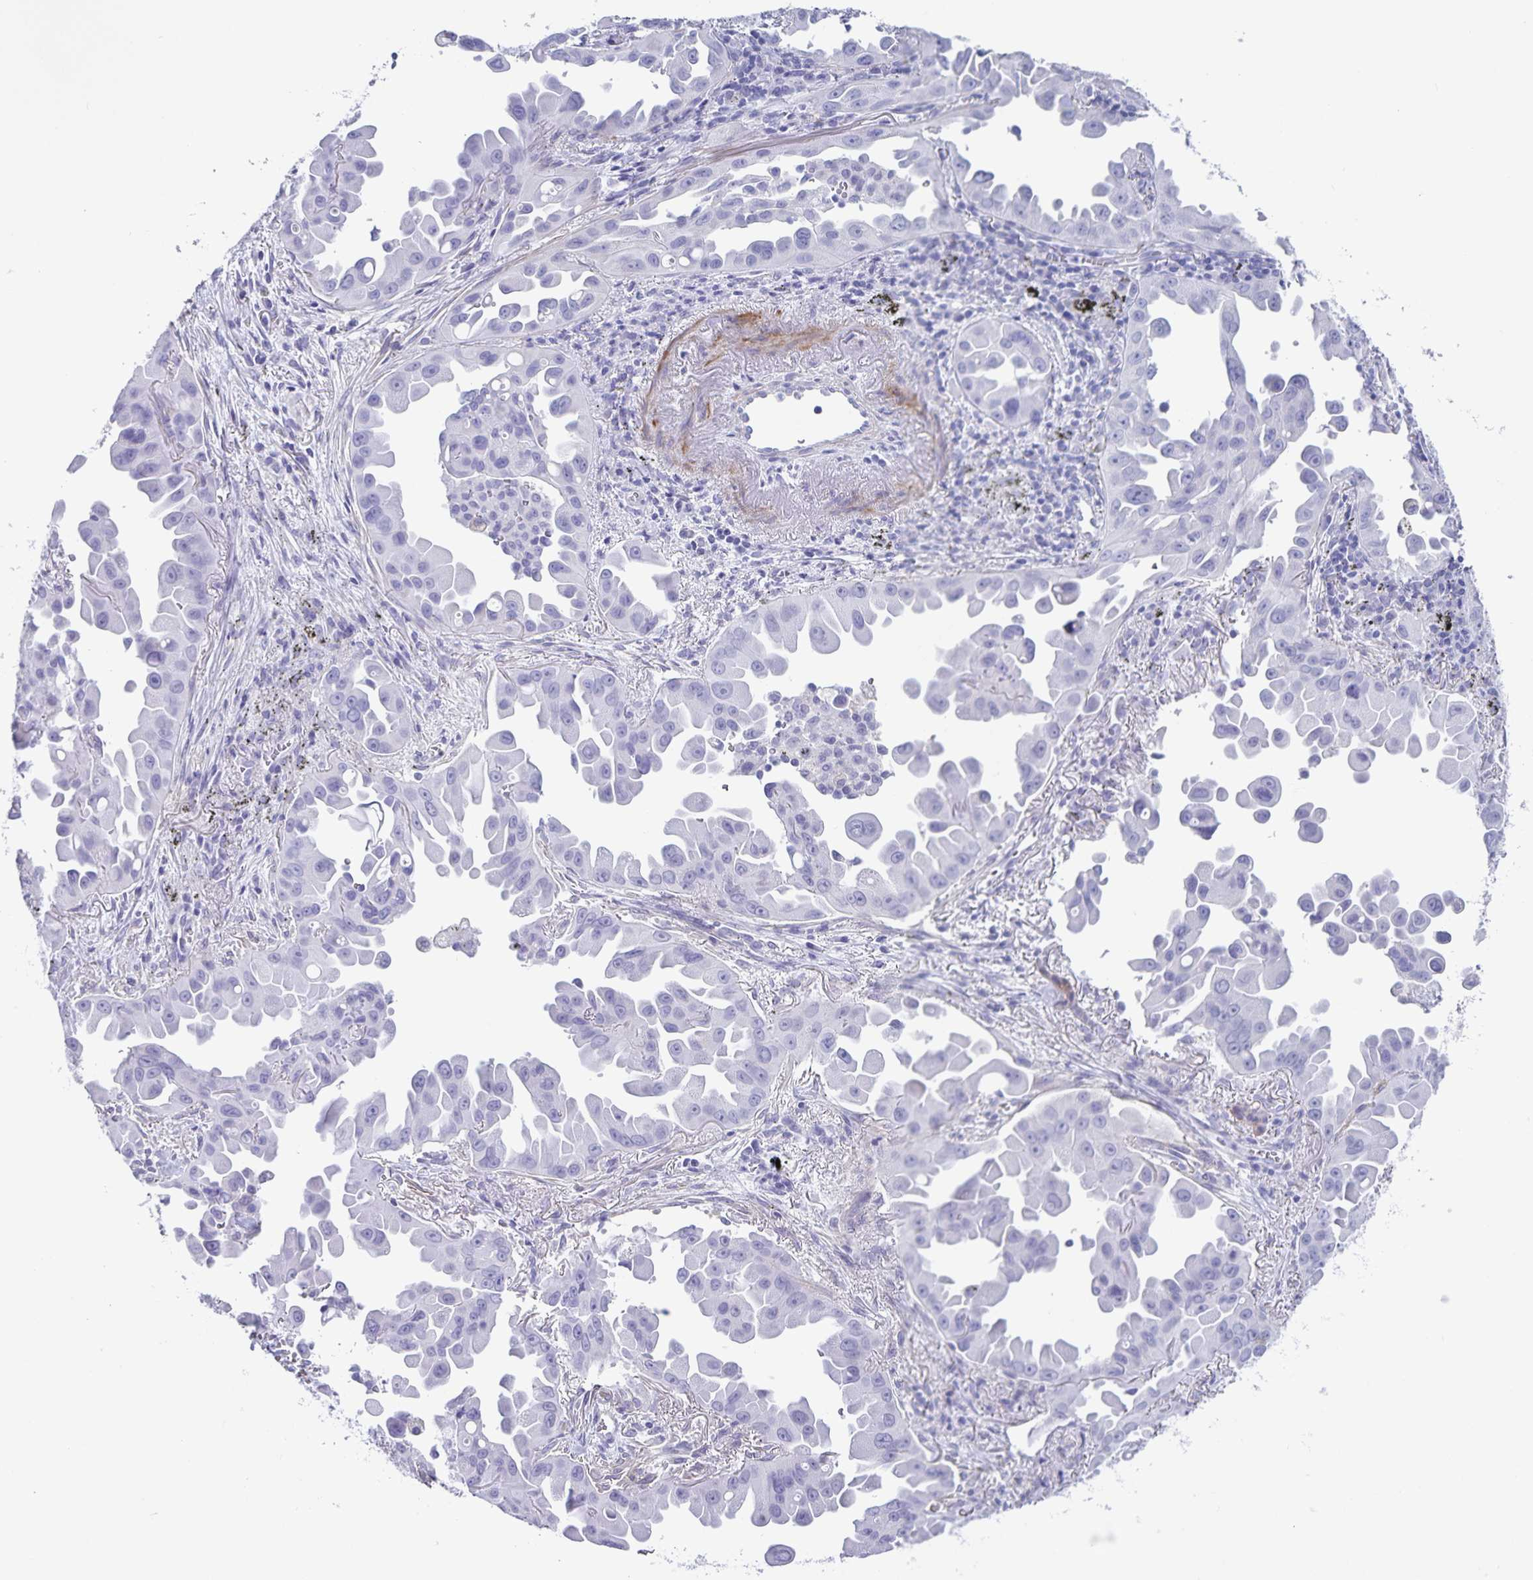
{"staining": {"intensity": "negative", "quantity": "none", "location": "none"}, "tissue": "lung cancer", "cell_type": "Tumor cells", "image_type": "cancer", "snomed": [{"axis": "morphology", "description": "Adenocarcinoma, NOS"}, {"axis": "topography", "description": "Lung"}], "caption": "DAB immunohistochemical staining of human adenocarcinoma (lung) displays no significant expression in tumor cells.", "gene": "C11orf42", "patient": {"sex": "male", "age": 68}}